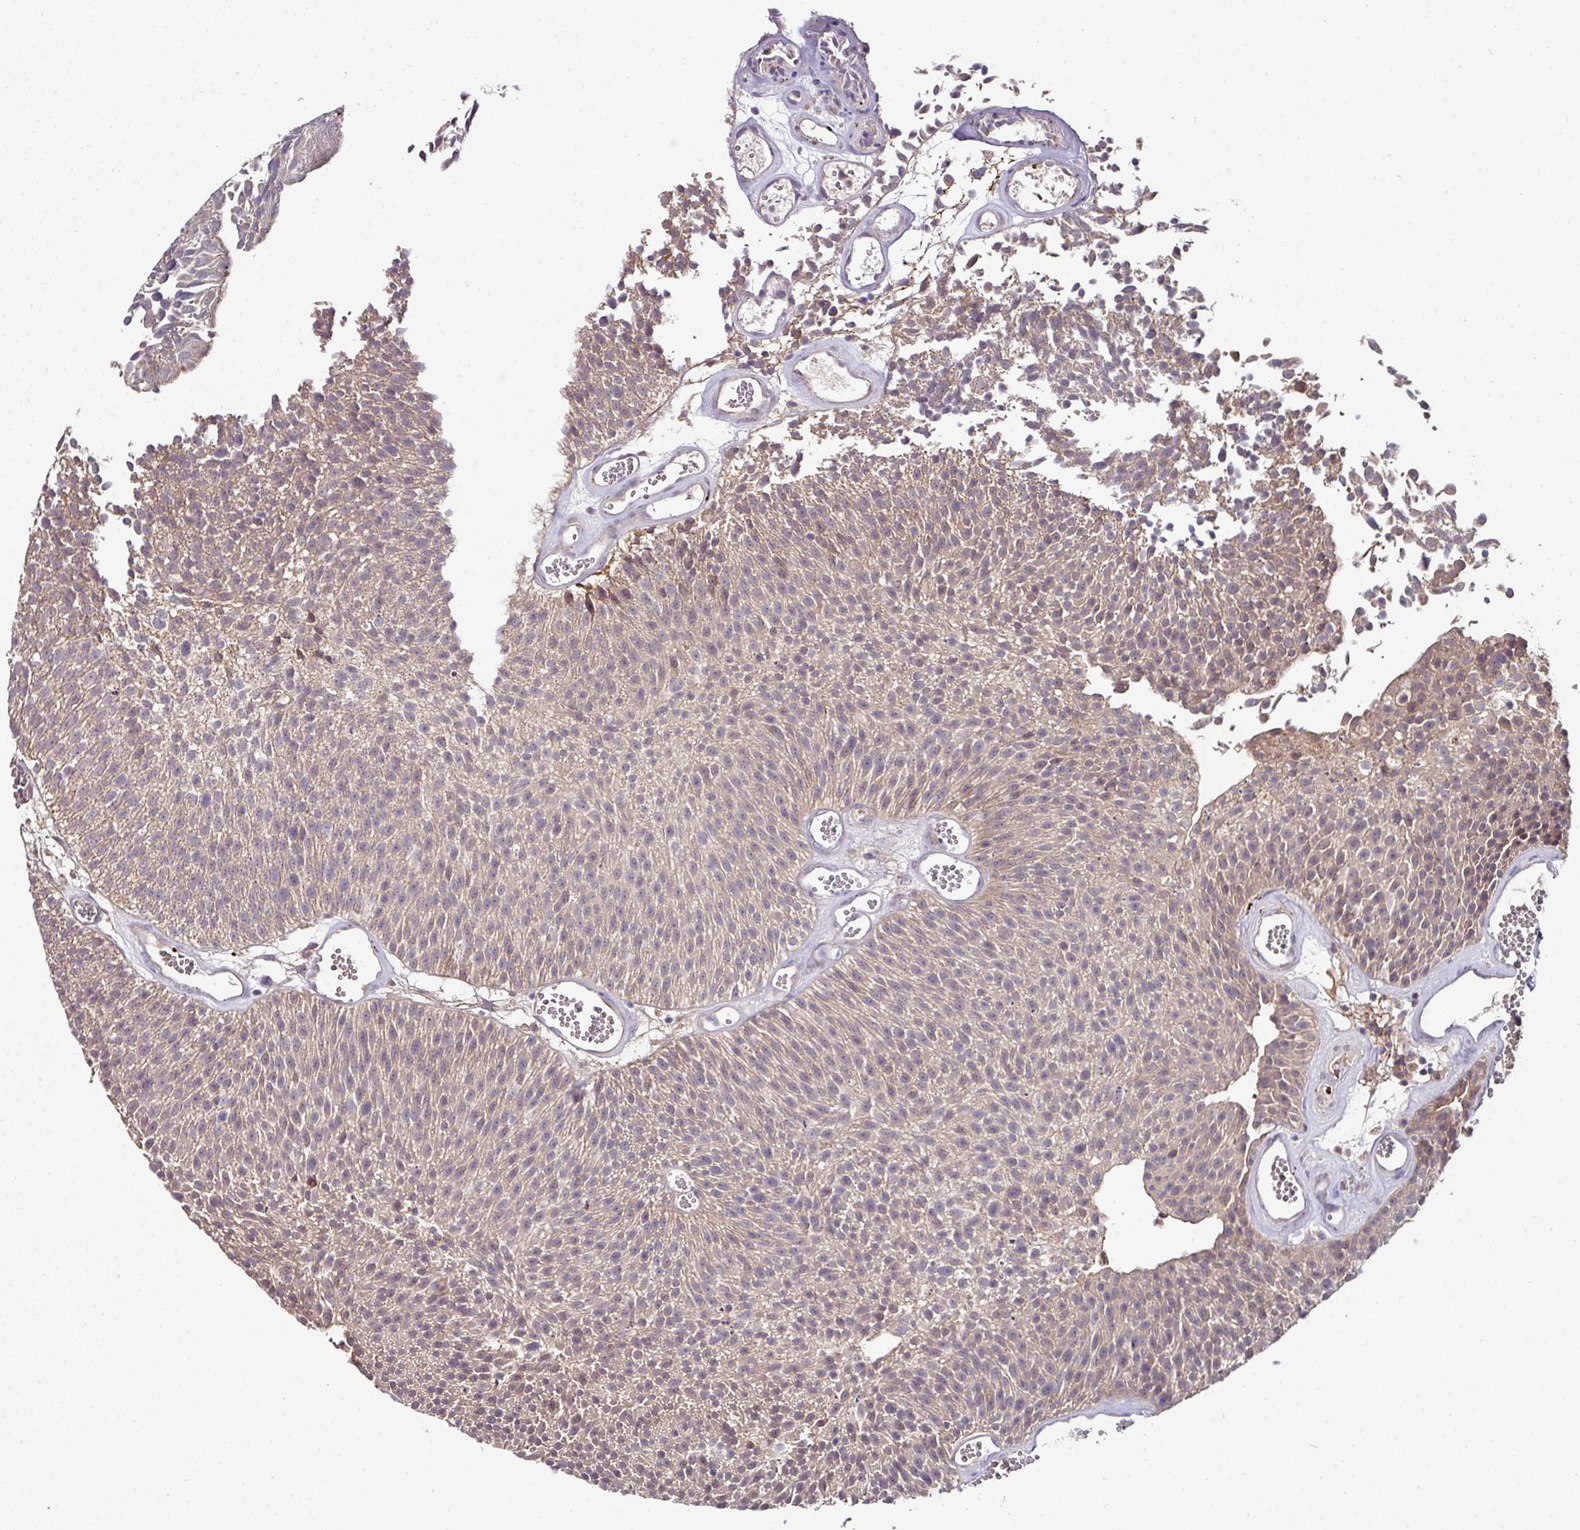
{"staining": {"intensity": "weak", "quantity": "25%-75%", "location": "cytoplasmic/membranous"}, "tissue": "urothelial cancer", "cell_type": "Tumor cells", "image_type": "cancer", "snomed": [{"axis": "morphology", "description": "Urothelial carcinoma, Low grade"}, {"axis": "topography", "description": "Urinary bladder"}], "caption": "A high-resolution image shows IHC staining of urothelial carcinoma (low-grade), which exhibits weak cytoplasmic/membranous expression in approximately 25%-75% of tumor cells. Nuclei are stained in blue.", "gene": "CTDSP2", "patient": {"sex": "female", "age": 79}}